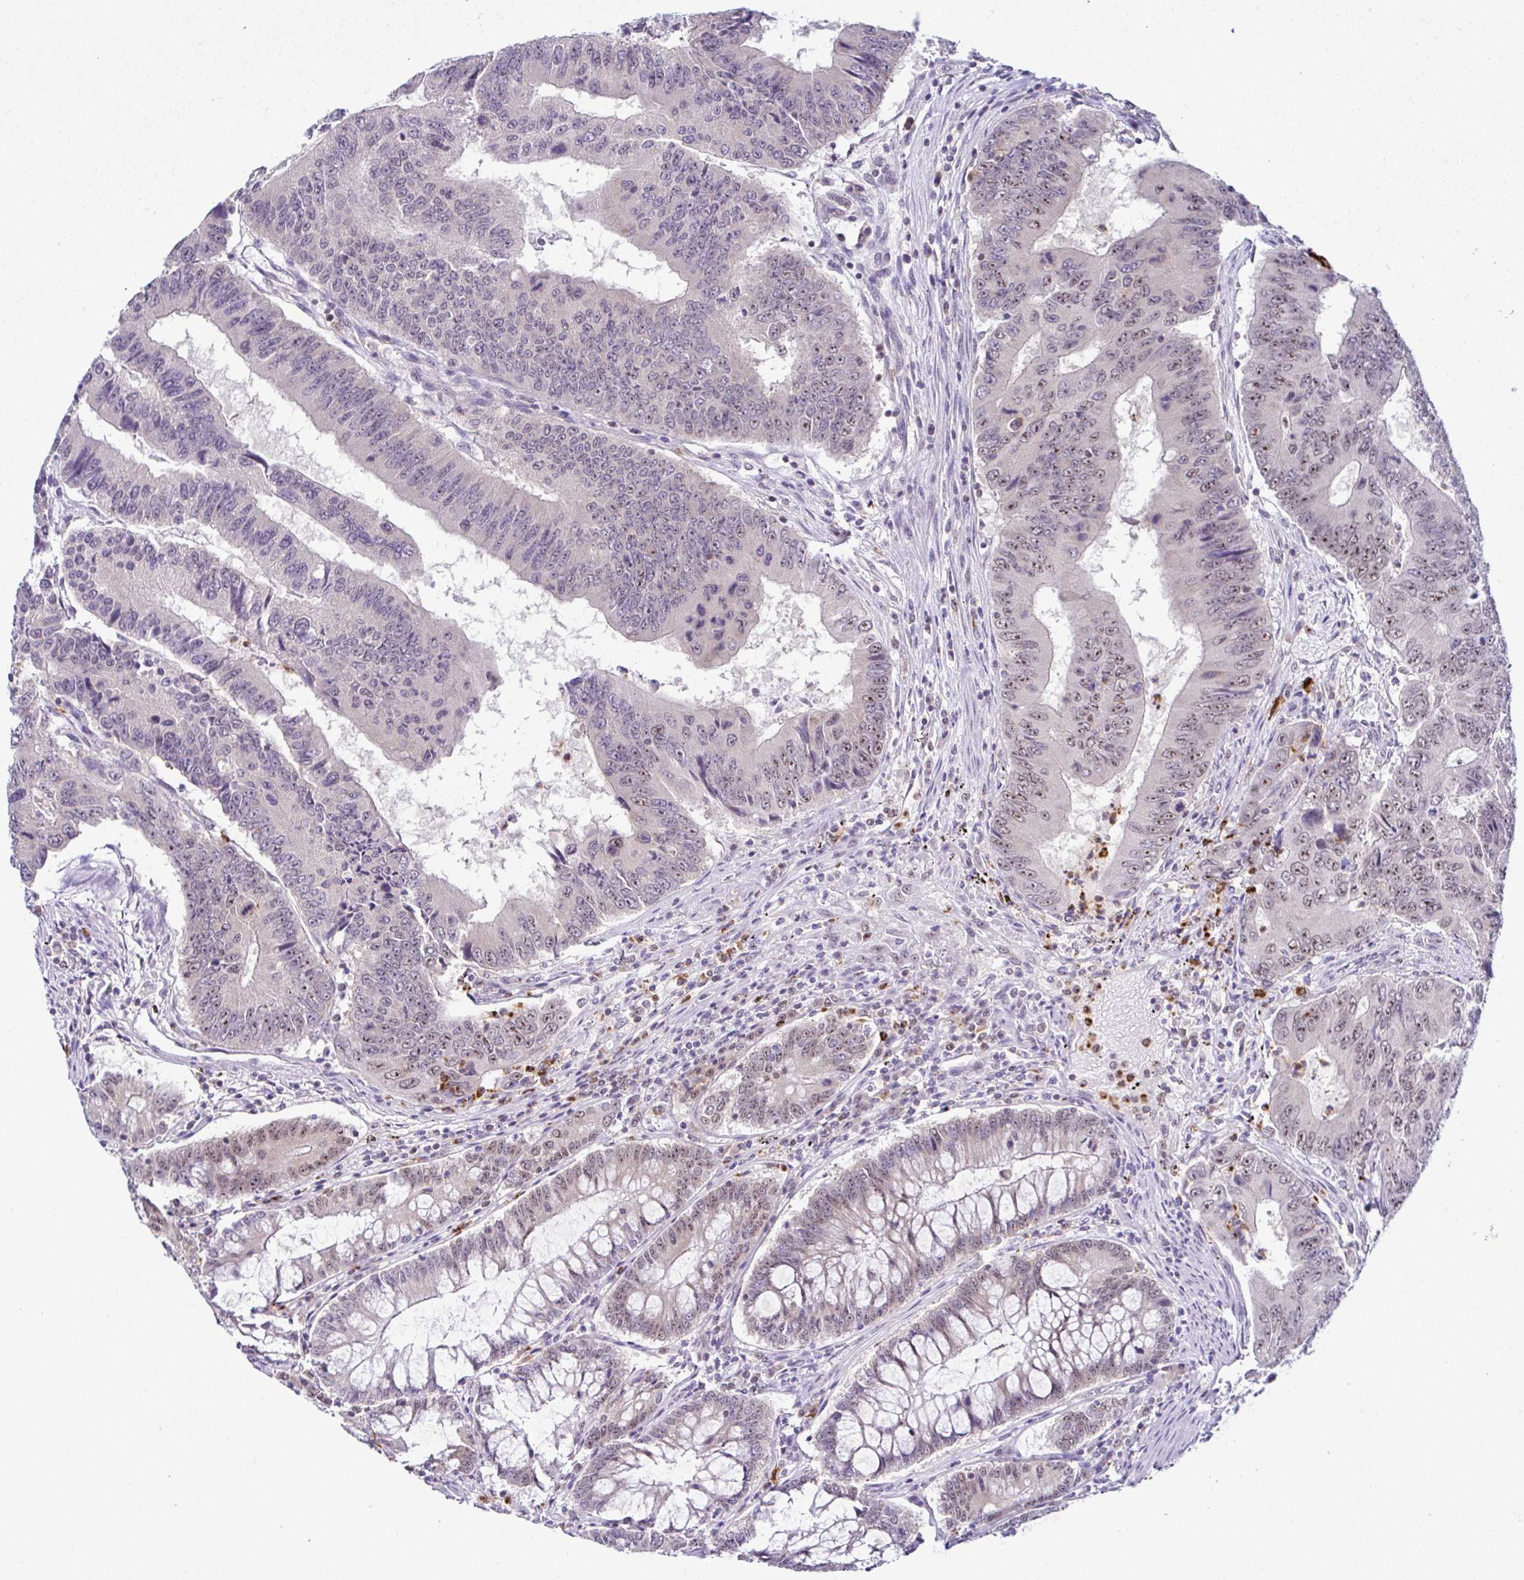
{"staining": {"intensity": "moderate", "quantity": "25%-75%", "location": "nuclear"}, "tissue": "colorectal cancer", "cell_type": "Tumor cells", "image_type": "cancer", "snomed": [{"axis": "morphology", "description": "Adenocarcinoma, NOS"}, {"axis": "topography", "description": "Colon"}], "caption": "DAB (3,3'-diaminobenzidine) immunohistochemical staining of colorectal cancer reveals moderate nuclear protein positivity in about 25%-75% of tumor cells. (Brightfield microscopy of DAB IHC at high magnification).", "gene": "PTPN2", "patient": {"sex": "male", "age": 53}}